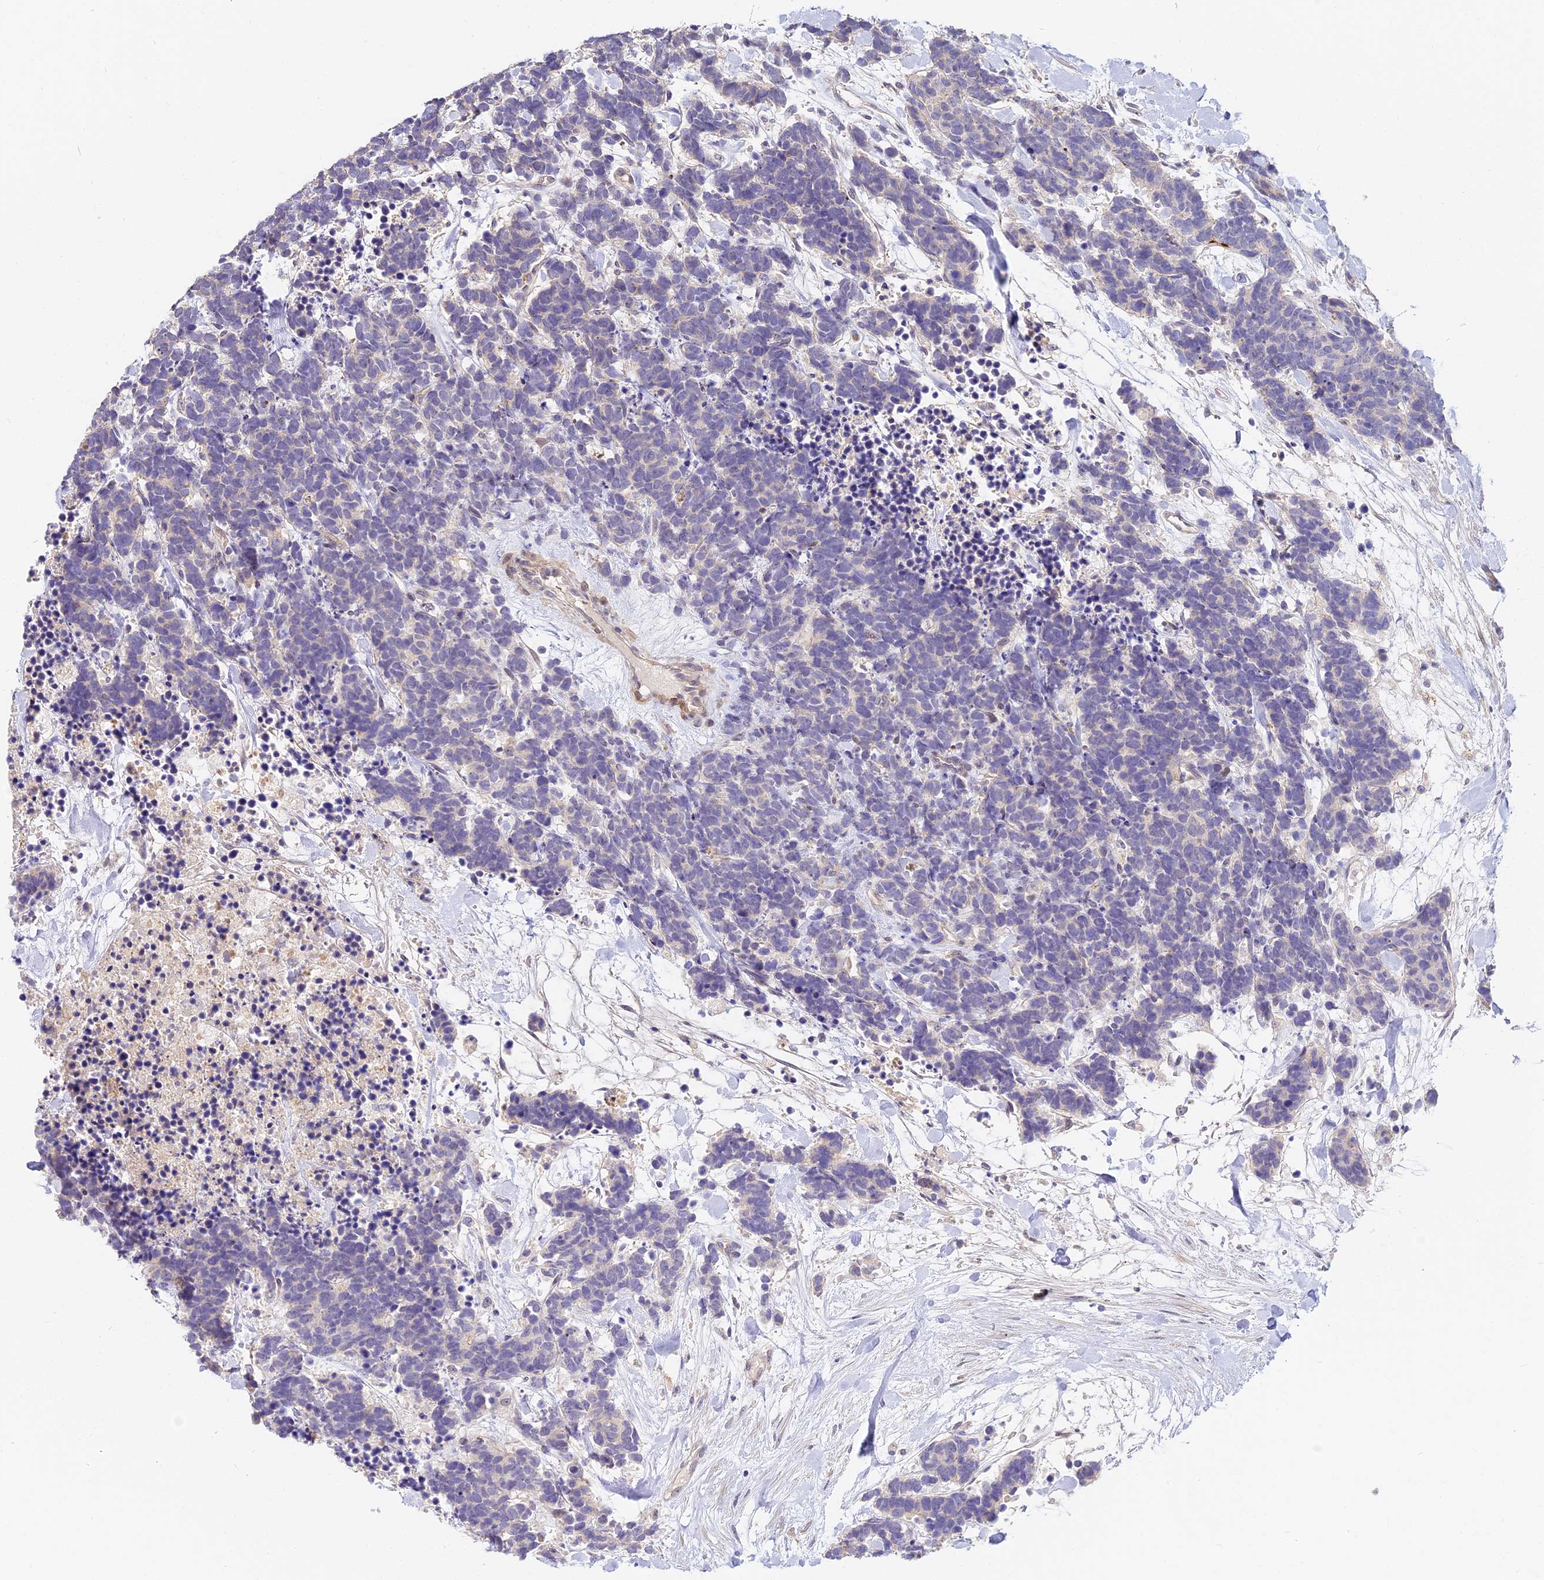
{"staining": {"intensity": "negative", "quantity": "none", "location": "none"}, "tissue": "carcinoid", "cell_type": "Tumor cells", "image_type": "cancer", "snomed": [{"axis": "morphology", "description": "Carcinoma, NOS"}, {"axis": "morphology", "description": "Carcinoid, malignant, NOS"}, {"axis": "topography", "description": "Prostate"}], "caption": "IHC histopathology image of neoplastic tissue: human carcinoid stained with DAB (3,3'-diaminobenzidine) displays no significant protein expression in tumor cells.", "gene": "NOD2", "patient": {"sex": "male", "age": 57}}